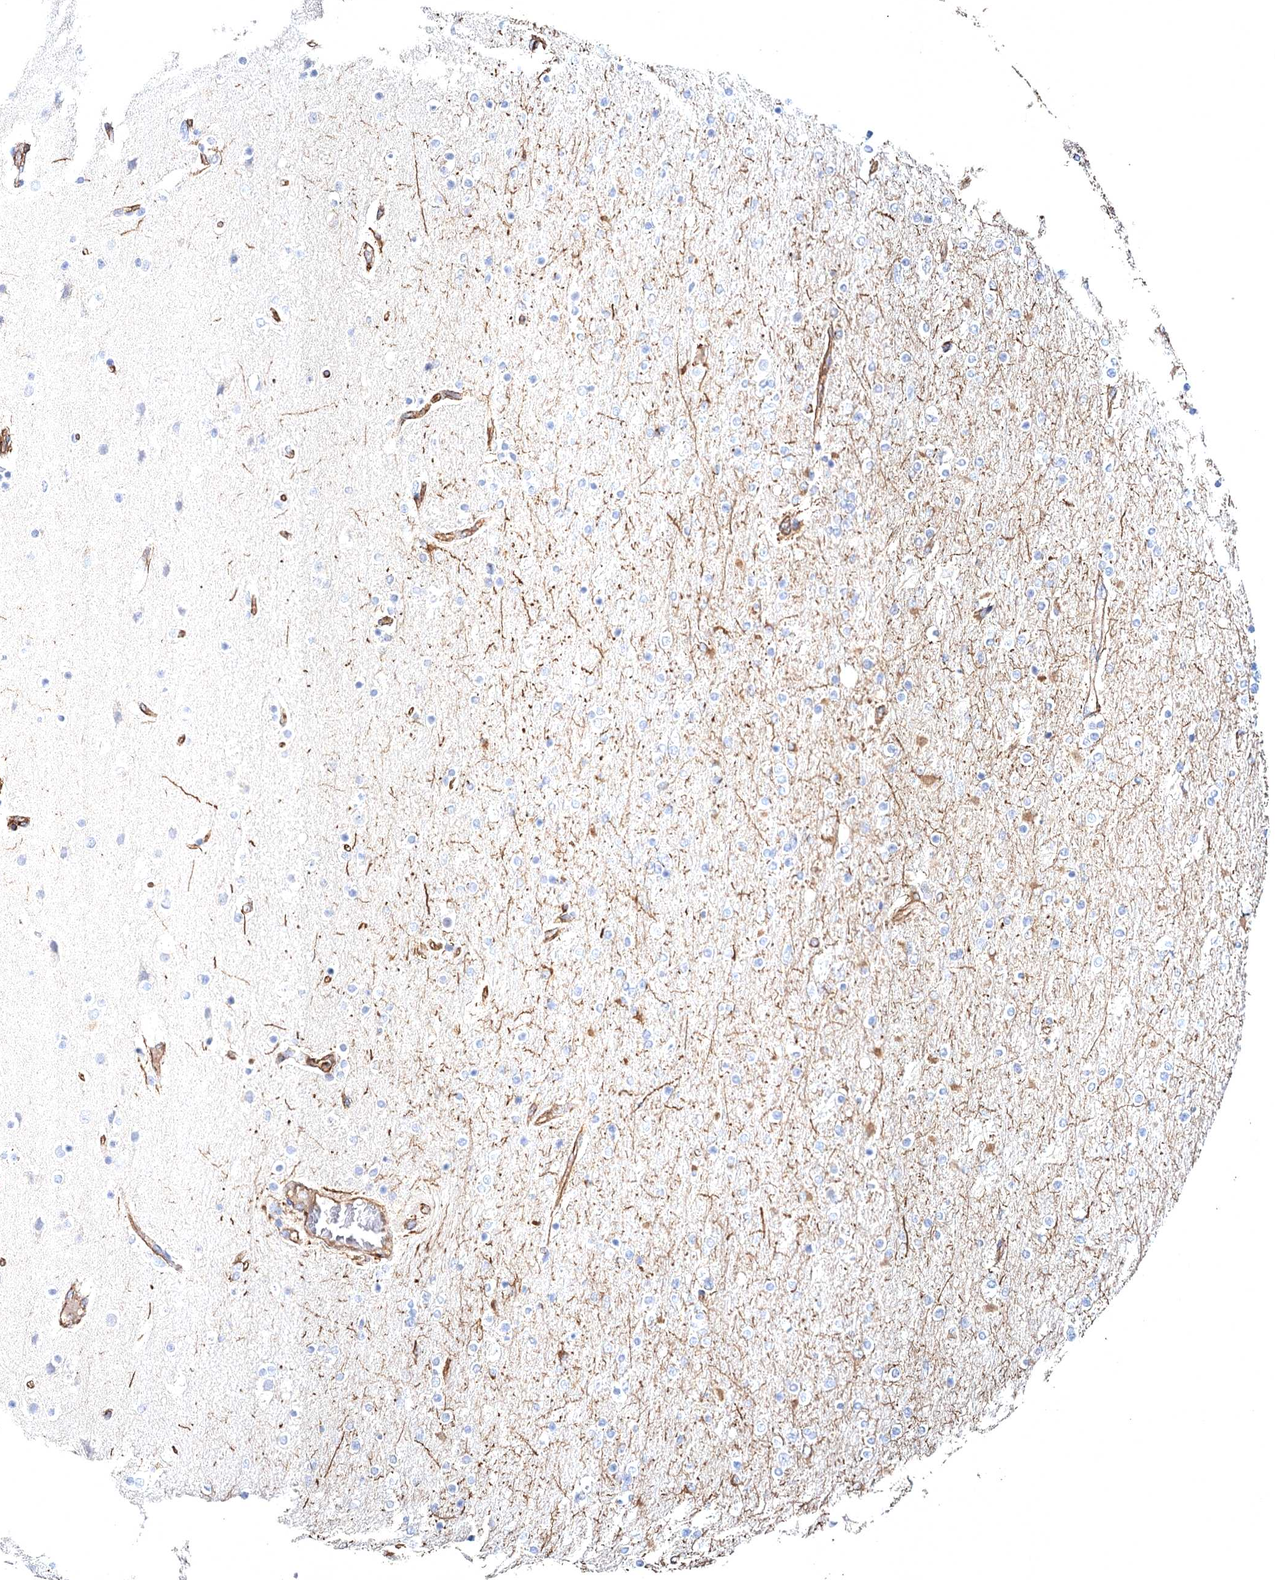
{"staining": {"intensity": "negative", "quantity": "none", "location": "none"}, "tissue": "glioma", "cell_type": "Tumor cells", "image_type": "cancer", "snomed": [{"axis": "morphology", "description": "Glioma, malignant, High grade"}, {"axis": "topography", "description": "Cerebral cortex"}], "caption": "Immunohistochemistry histopathology image of neoplastic tissue: human glioma stained with DAB (3,3'-diaminobenzidine) demonstrates no significant protein expression in tumor cells. (DAB (3,3'-diaminobenzidine) IHC visualized using brightfield microscopy, high magnification).", "gene": "CLEC4M", "patient": {"sex": "female", "age": 36}}